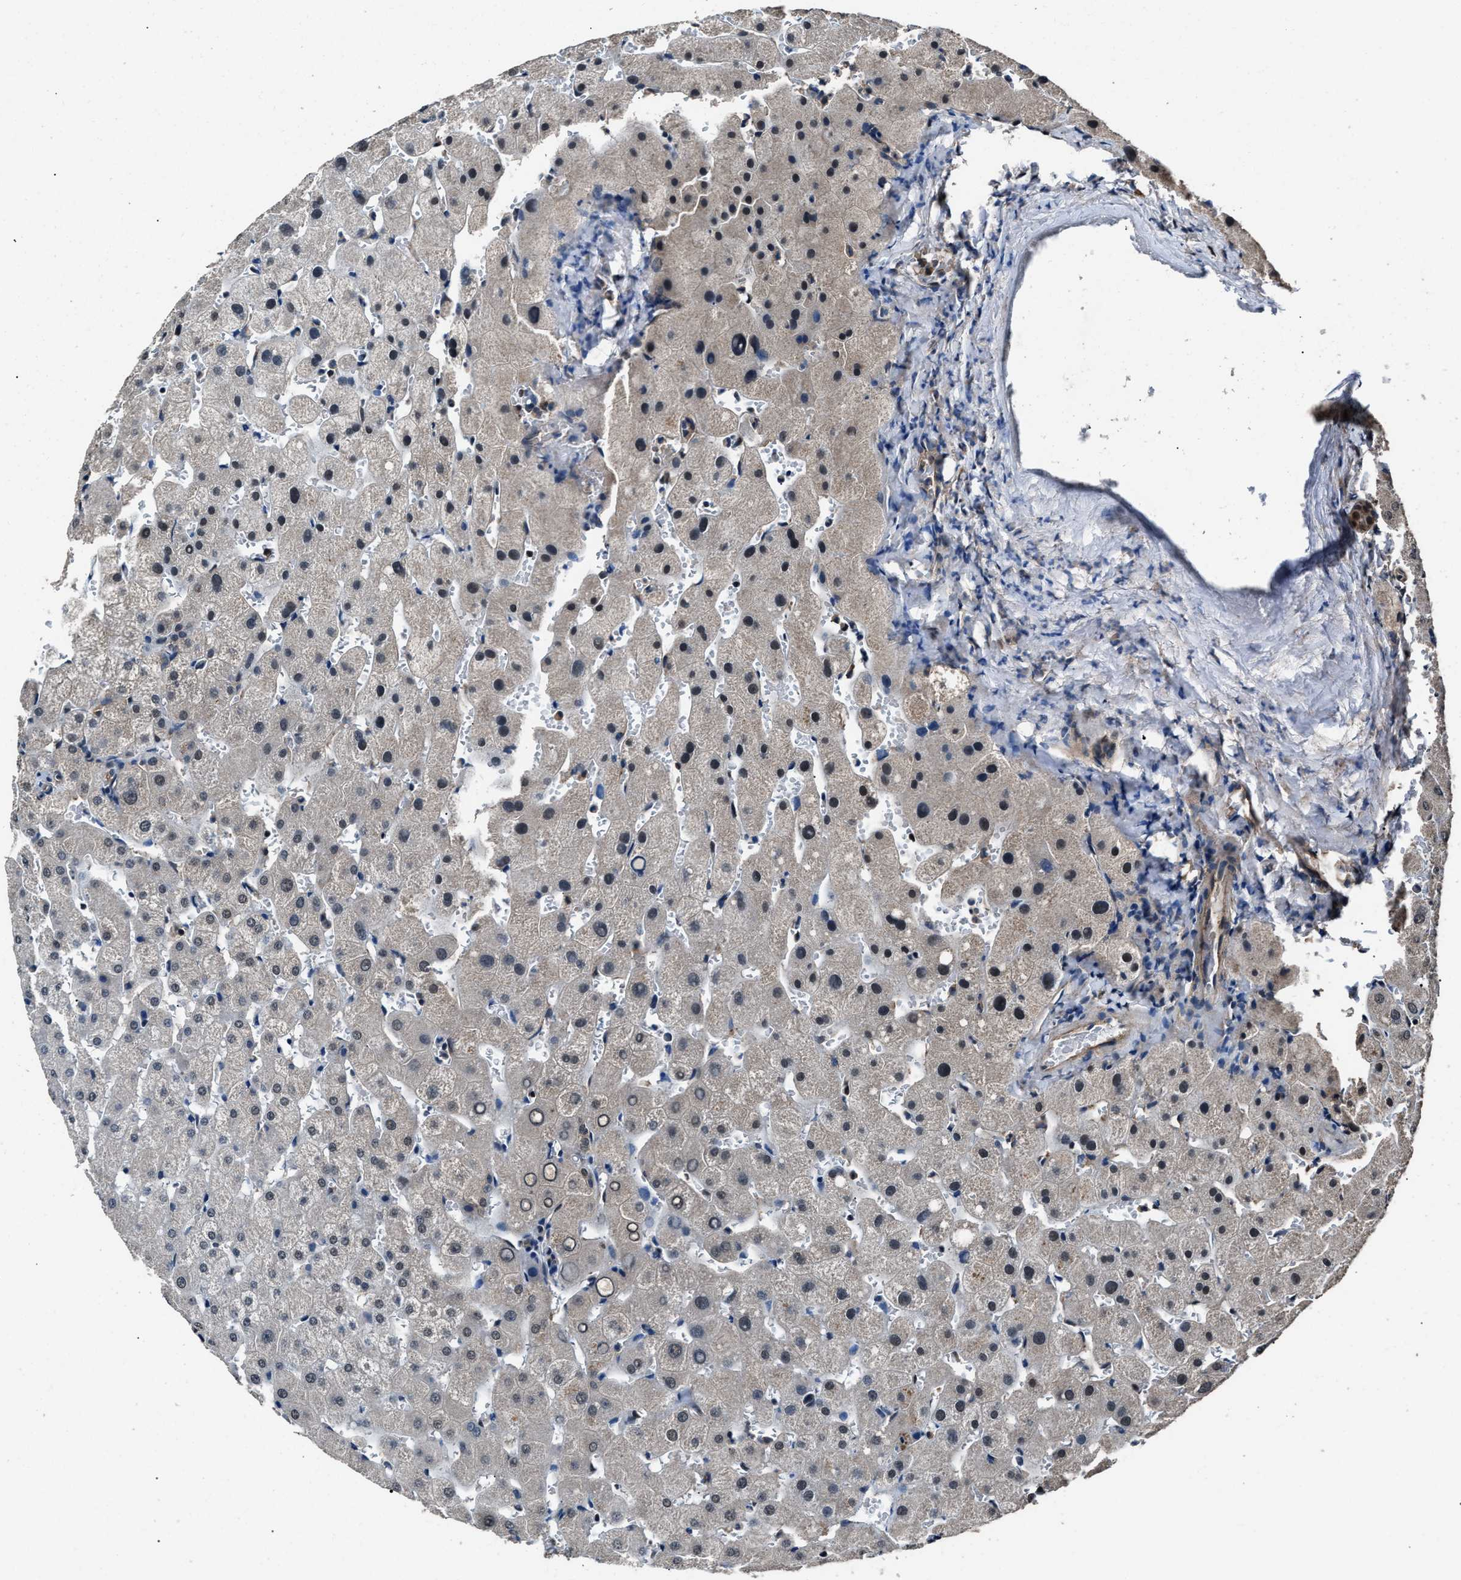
{"staining": {"intensity": "weak", "quantity": "<25%", "location": "cytoplasmic/membranous"}, "tissue": "liver", "cell_type": "Cholangiocytes", "image_type": "normal", "snomed": [{"axis": "morphology", "description": "Normal tissue, NOS"}, {"axis": "topography", "description": "Liver"}], "caption": "This is a image of IHC staining of benign liver, which shows no positivity in cholangiocytes. (DAB (3,3'-diaminobenzidine) IHC, high magnification).", "gene": "DFFA", "patient": {"sex": "female", "age": 63}}